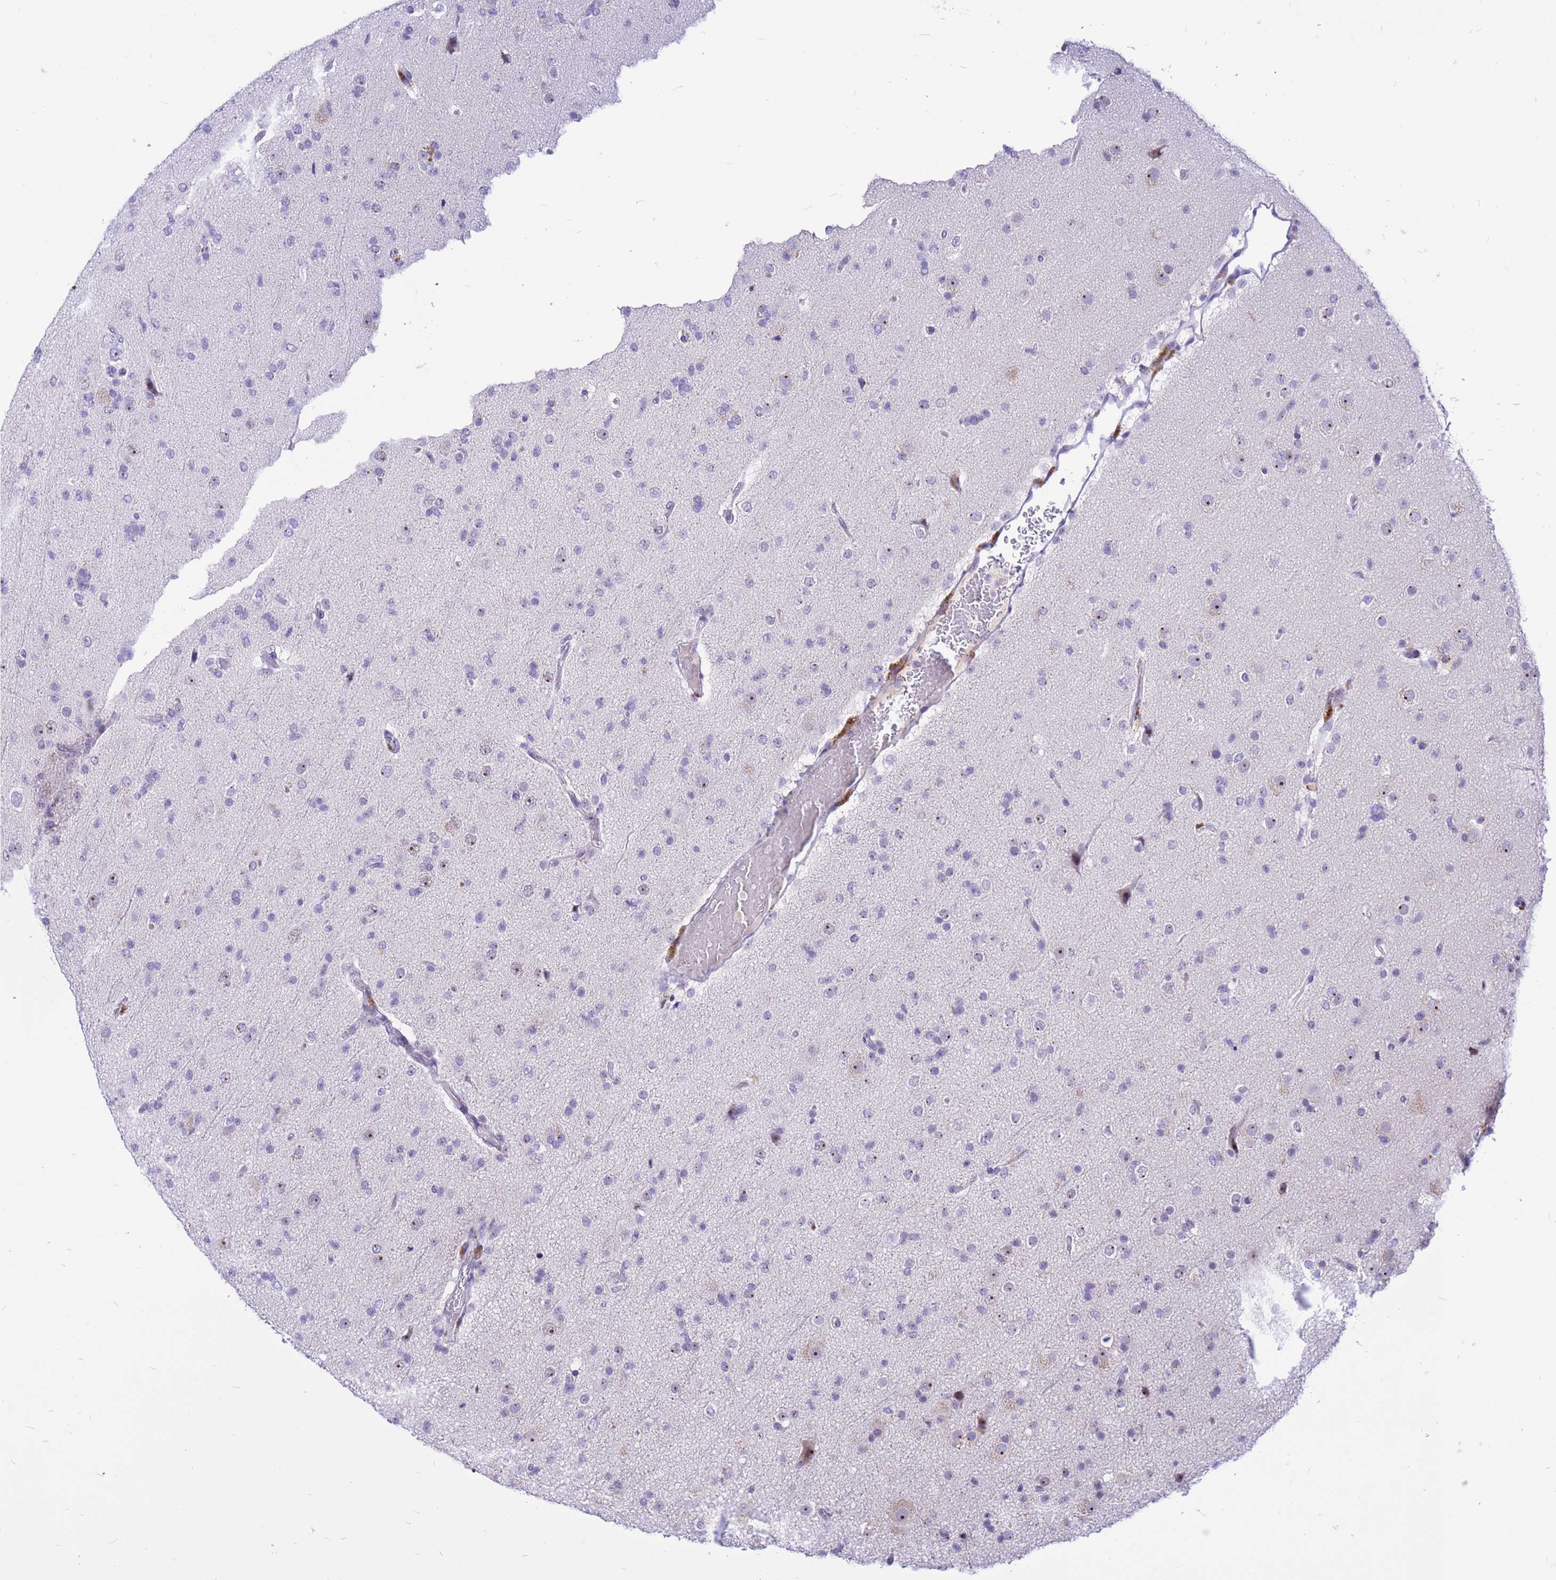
{"staining": {"intensity": "negative", "quantity": "none", "location": "none"}, "tissue": "glioma", "cell_type": "Tumor cells", "image_type": "cancer", "snomed": [{"axis": "morphology", "description": "Glioma, malignant, Low grade"}, {"axis": "topography", "description": "Brain"}], "caption": "IHC histopathology image of neoplastic tissue: glioma stained with DAB exhibits no significant protein positivity in tumor cells.", "gene": "DMRTC2", "patient": {"sex": "male", "age": 65}}